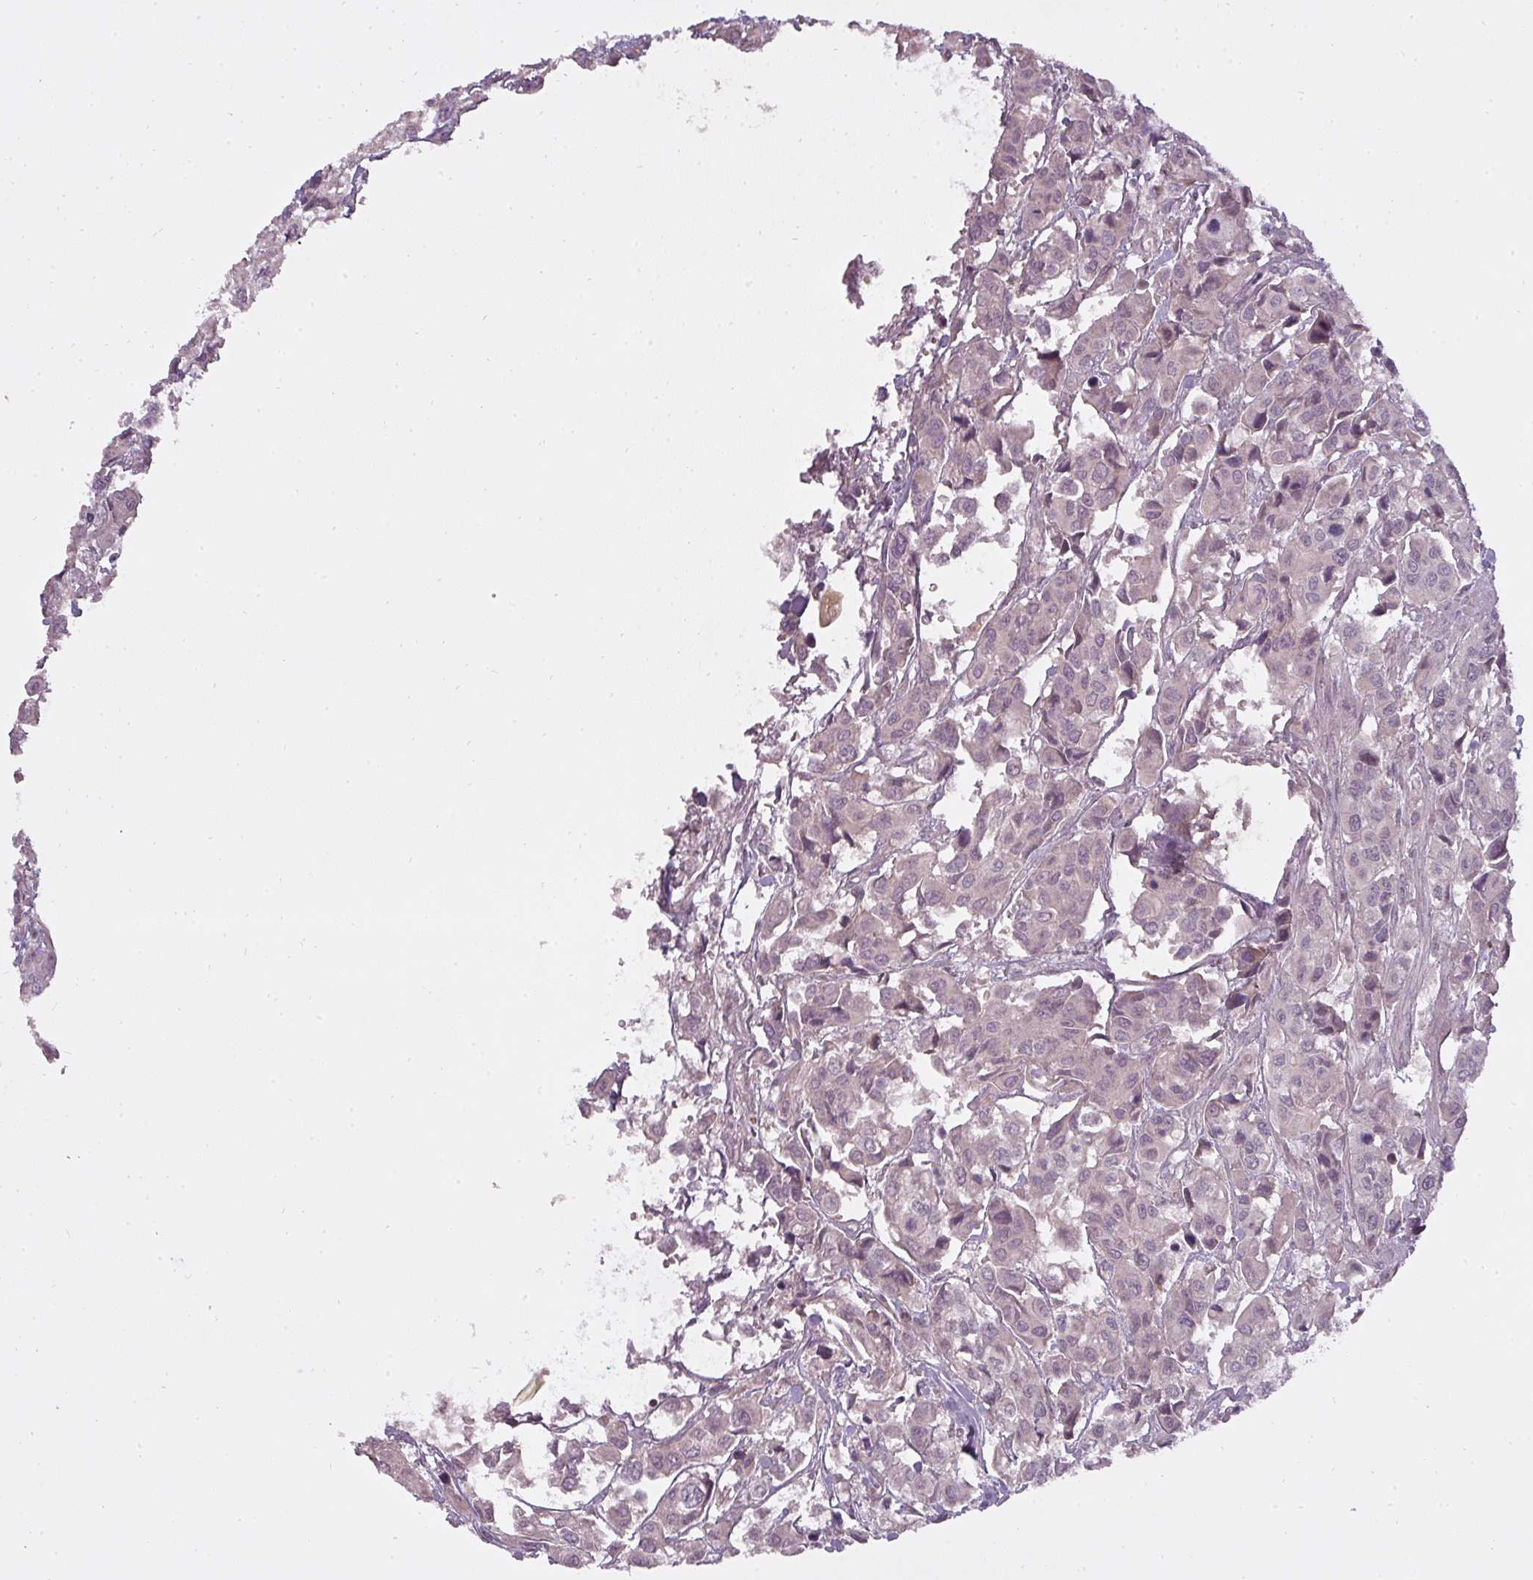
{"staining": {"intensity": "negative", "quantity": "none", "location": "none"}, "tissue": "urothelial cancer", "cell_type": "Tumor cells", "image_type": "cancer", "snomed": [{"axis": "morphology", "description": "Urothelial carcinoma, High grade"}, {"axis": "topography", "description": "Urinary bladder"}], "caption": "Micrograph shows no protein expression in tumor cells of high-grade urothelial carcinoma tissue. (IHC, brightfield microscopy, high magnification).", "gene": "STK4", "patient": {"sex": "male", "age": 67}}